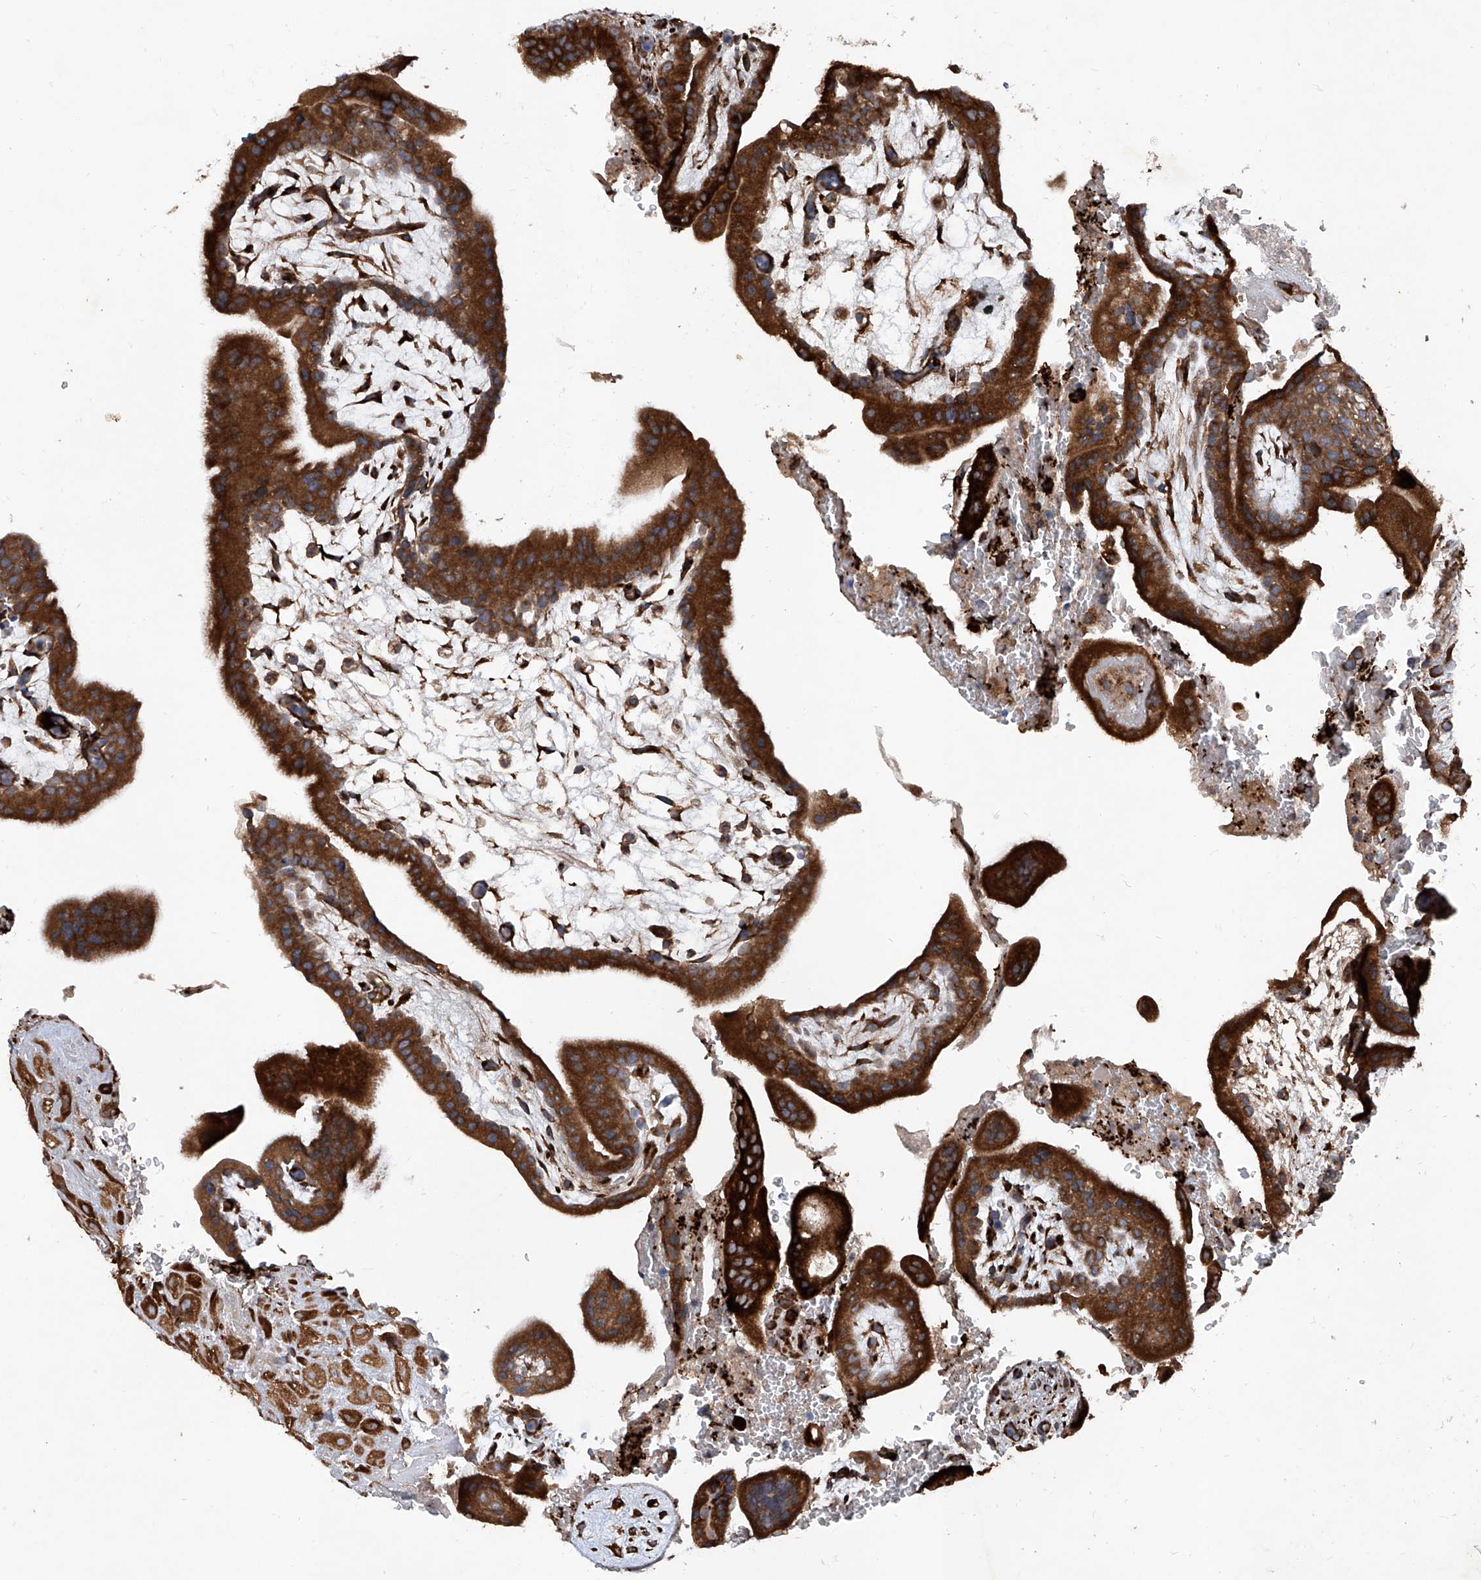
{"staining": {"intensity": "strong", "quantity": ">75%", "location": "cytoplasmic/membranous"}, "tissue": "placenta", "cell_type": "Decidual cells", "image_type": "normal", "snomed": [{"axis": "morphology", "description": "Normal tissue, NOS"}, {"axis": "topography", "description": "Placenta"}], "caption": "Protein analysis of benign placenta demonstrates strong cytoplasmic/membranous expression in about >75% of decidual cells.", "gene": "ASCC3", "patient": {"sex": "female", "age": 35}}